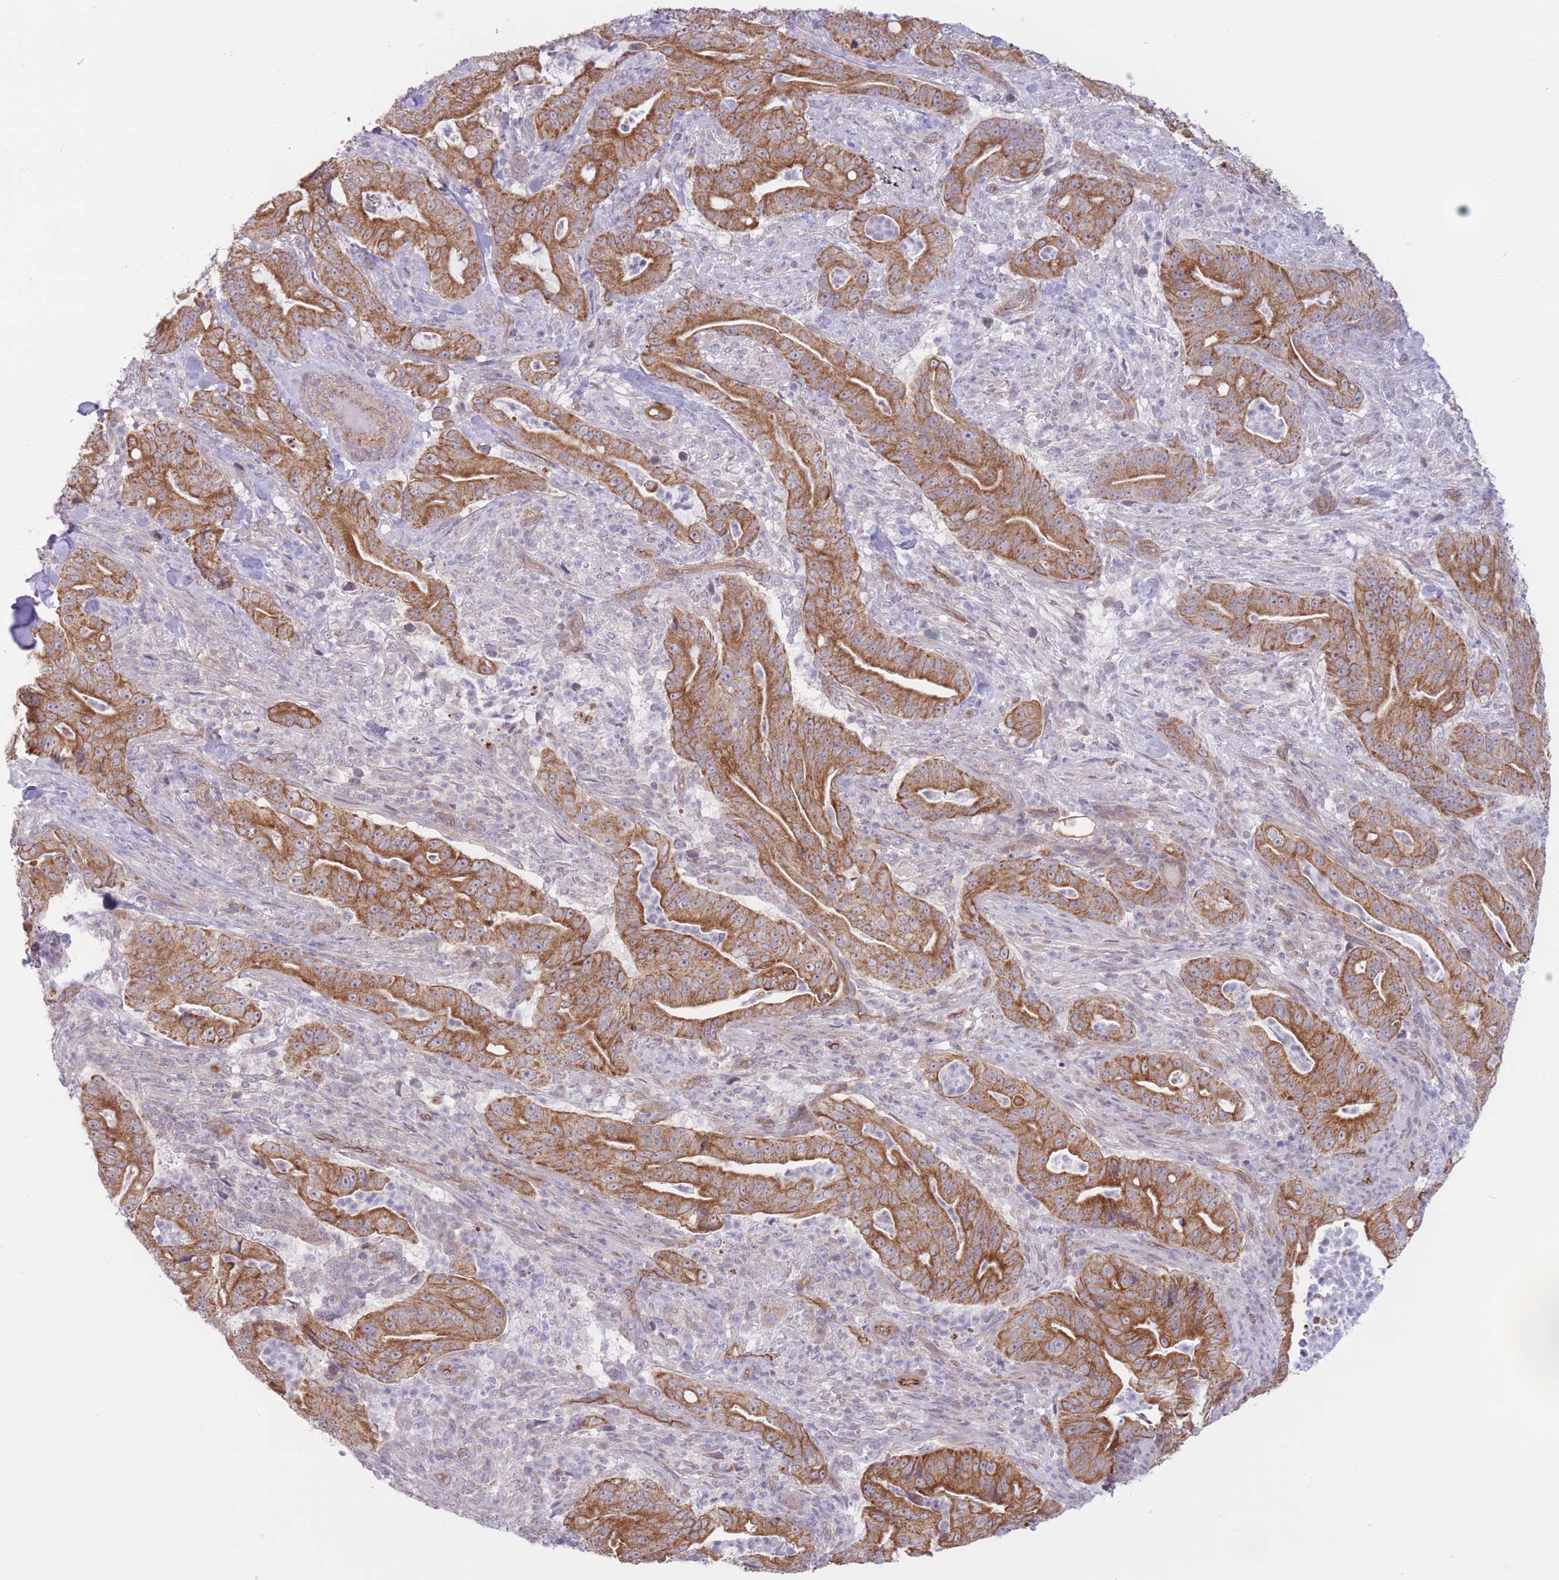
{"staining": {"intensity": "moderate", "quantity": ">75%", "location": "cytoplasmic/membranous"}, "tissue": "pancreatic cancer", "cell_type": "Tumor cells", "image_type": "cancer", "snomed": [{"axis": "morphology", "description": "Adenocarcinoma, NOS"}, {"axis": "topography", "description": "Pancreas"}], "caption": "Pancreatic cancer tissue displays moderate cytoplasmic/membranous expression in approximately >75% of tumor cells (IHC, brightfield microscopy, high magnification).", "gene": "MRPS31", "patient": {"sex": "male", "age": 71}}